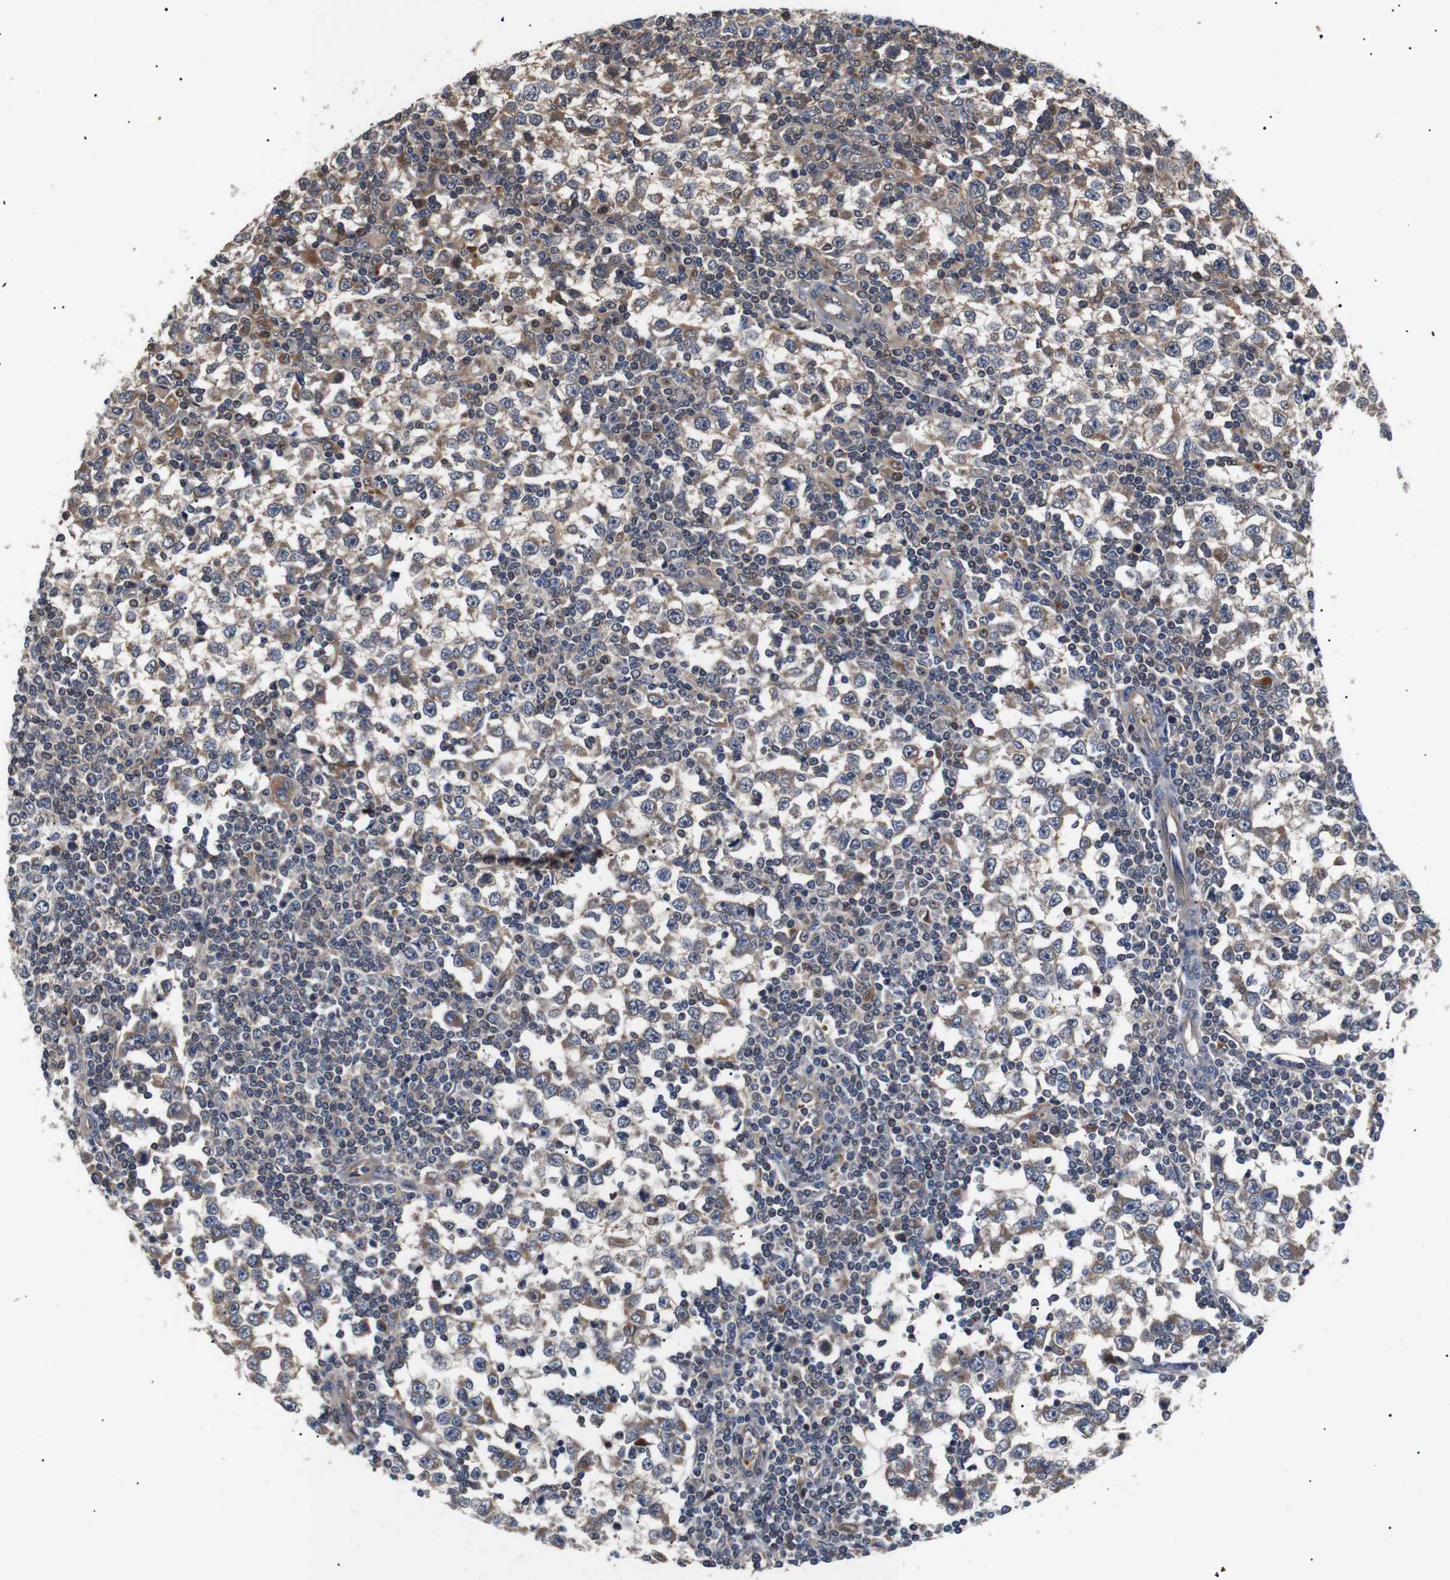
{"staining": {"intensity": "moderate", "quantity": ">75%", "location": "cytoplasmic/membranous"}, "tissue": "testis cancer", "cell_type": "Tumor cells", "image_type": "cancer", "snomed": [{"axis": "morphology", "description": "Seminoma, NOS"}, {"axis": "topography", "description": "Testis"}], "caption": "About >75% of tumor cells in testis cancer (seminoma) exhibit moderate cytoplasmic/membranous protein staining as visualized by brown immunohistochemical staining.", "gene": "DDR1", "patient": {"sex": "male", "age": 65}}